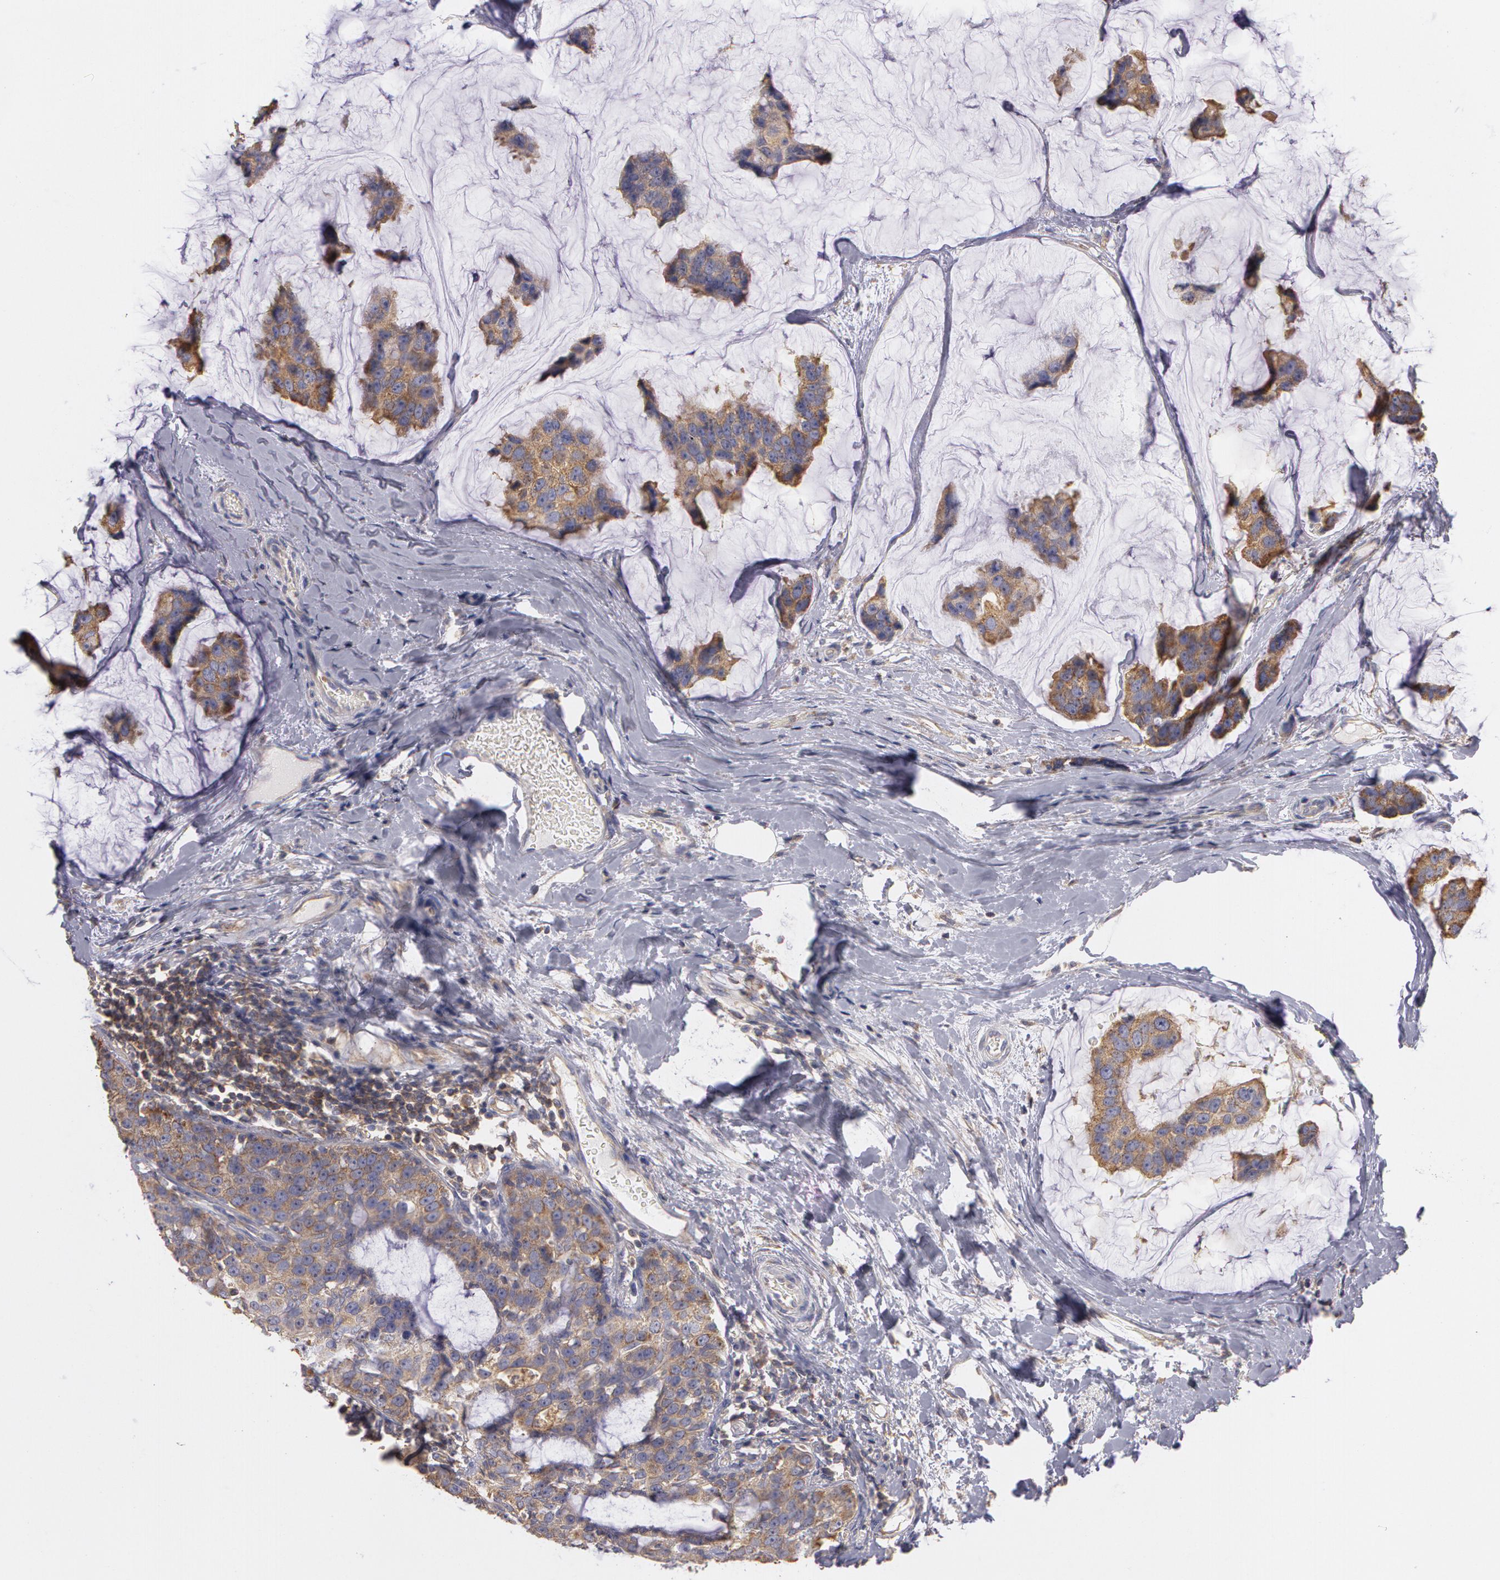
{"staining": {"intensity": "moderate", "quantity": ">75%", "location": "cytoplasmic/membranous"}, "tissue": "breast cancer", "cell_type": "Tumor cells", "image_type": "cancer", "snomed": [{"axis": "morphology", "description": "Normal tissue, NOS"}, {"axis": "morphology", "description": "Duct carcinoma"}, {"axis": "topography", "description": "Breast"}], "caption": "About >75% of tumor cells in breast infiltrating ductal carcinoma display moderate cytoplasmic/membranous protein expression as visualized by brown immunohistochemical staining.", "gene": "NEK9", "patient": {"sex": "female", "age": 50}}